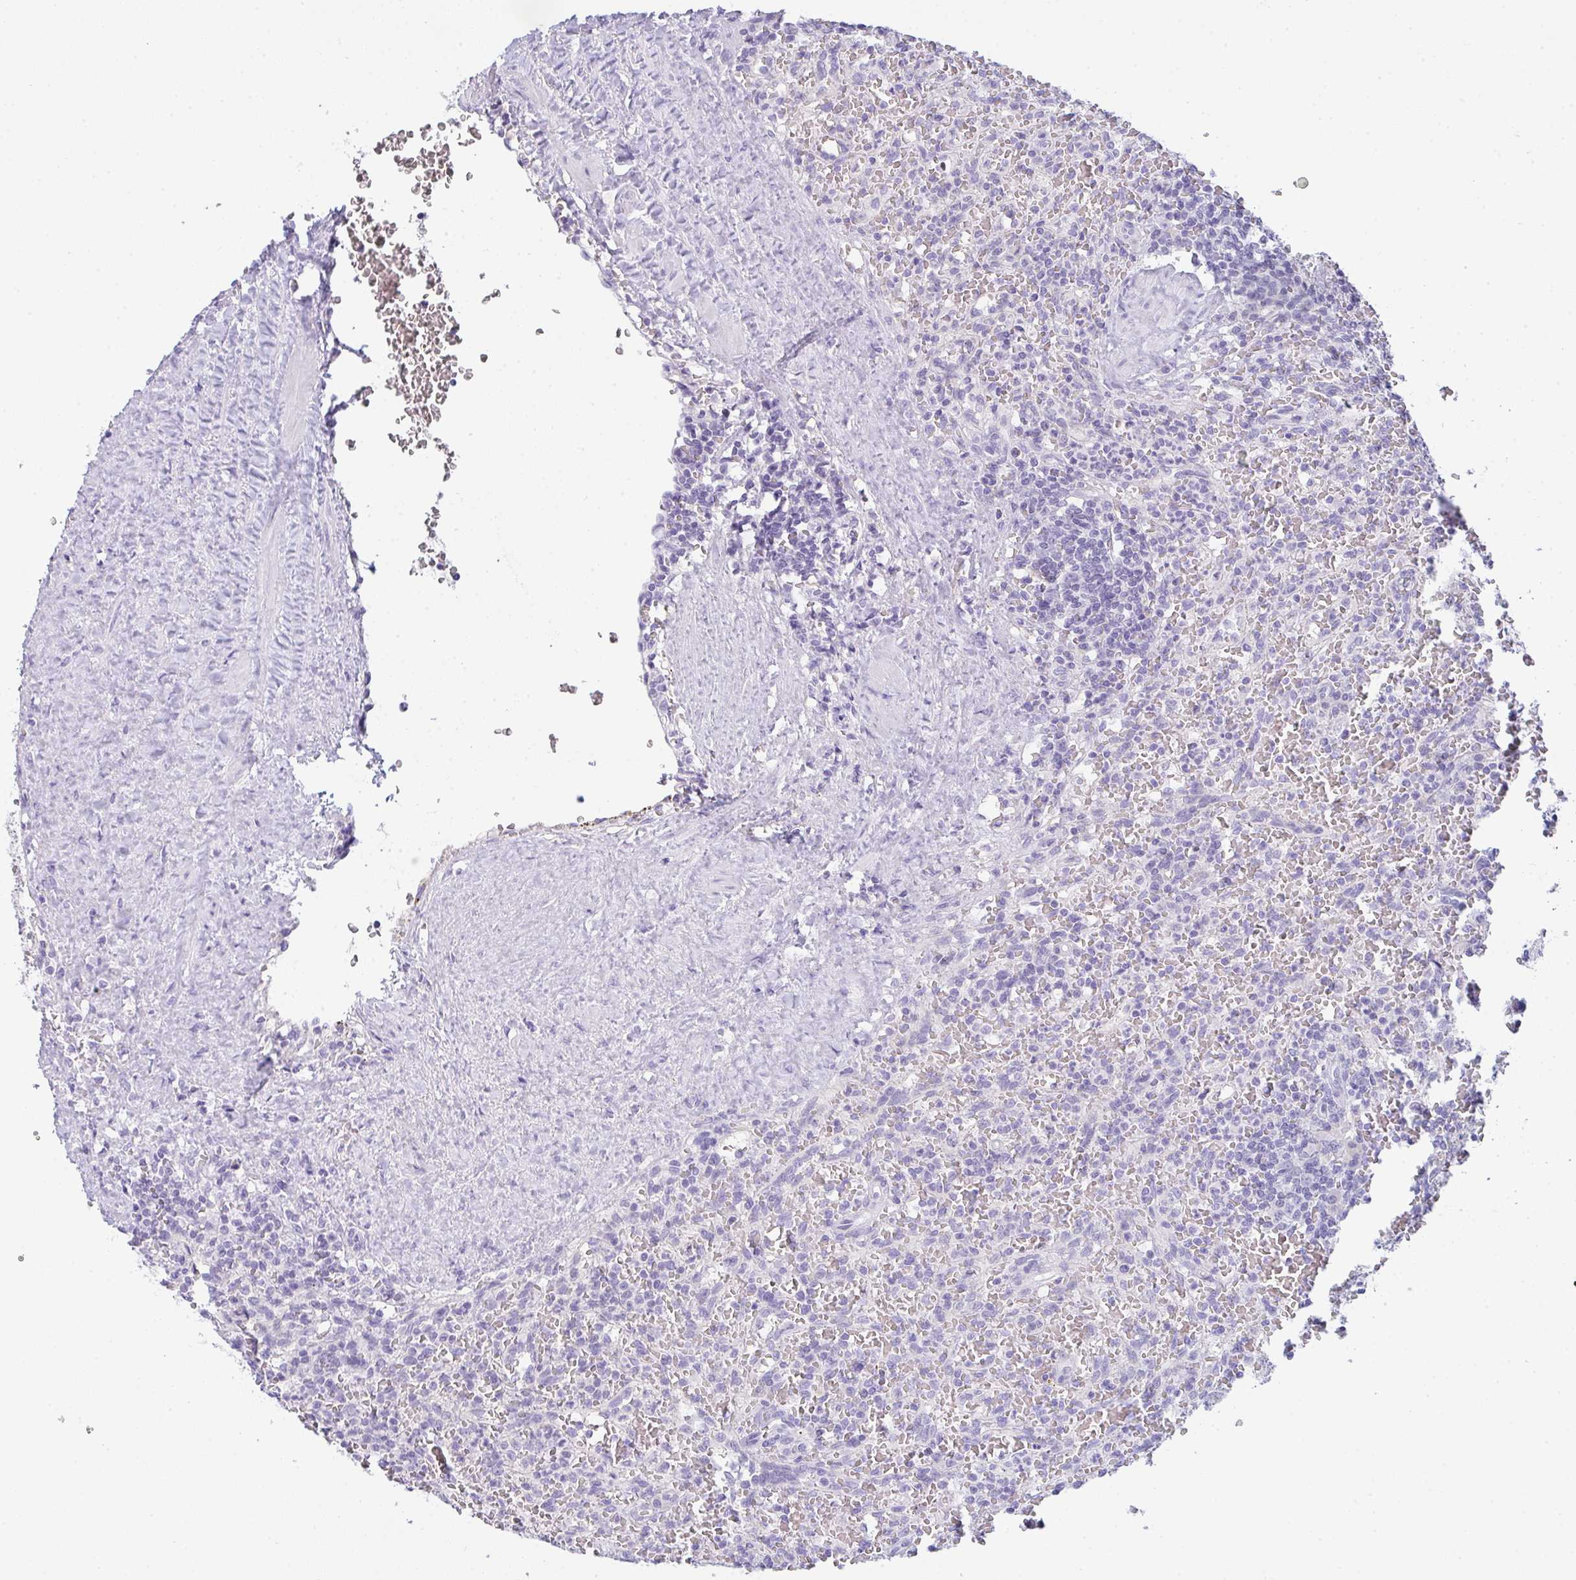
{"staining": {"intensity": "negative", "quantity": "none", "location": "none"}, "tissue": "lymphoma", "cell_type": "Tumor cells", "image_type": "cancer", "snomed": [{"axis": "morphology", "description": "Malignant lymphoma, non-Hodgkin's type, Low grade"}, {"axis": "topography", "description": "Spleen"}], "caption": "This is an IHC photomicrograph of human low-grade malignant lymphoma, non-Hodgkin's type. There is no staining in tumor cells.", "gene": "COX7B", "patient": {"sex": "female", "age": 64}}